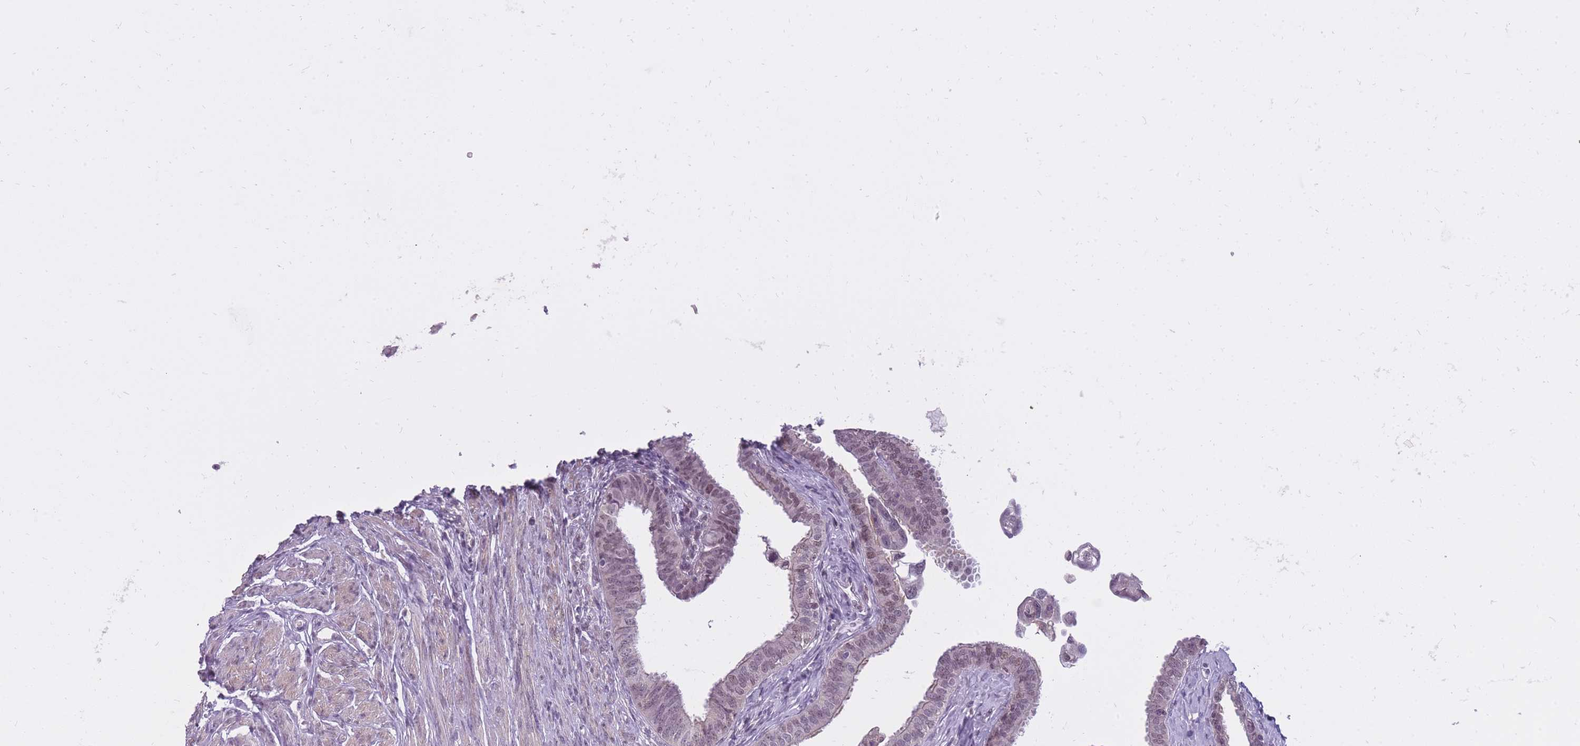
{"staining": {"intensity": "weak", "quantity": ">75%", "location": "cytoplasmic/membranous,nuclear"}, "tissue": "fallopian tube", "cell_type": "Glandular cells", "image_type": "normal", "snomed": [{"axis": "morphology", "description": "Normal tissue, NOS"}, {"axis": "morphology", "description": "Carcinoma, NOS"}, {"axis": "topography", "description": "Fallopian tube"}, {"axis": "topography", "description": "Ovary"}], "caption": "The immunohistochemical stain labels weak cytoplasmic/membranous,nuclear expression in glandular cells of normal fallopian tube. Using DAB (brown) and hematoxylin (blue) stains, captured at high magnification using brightfield microscopy.", "gene": "TIGD1", "patient": {"sex": "female", "age": 59}}